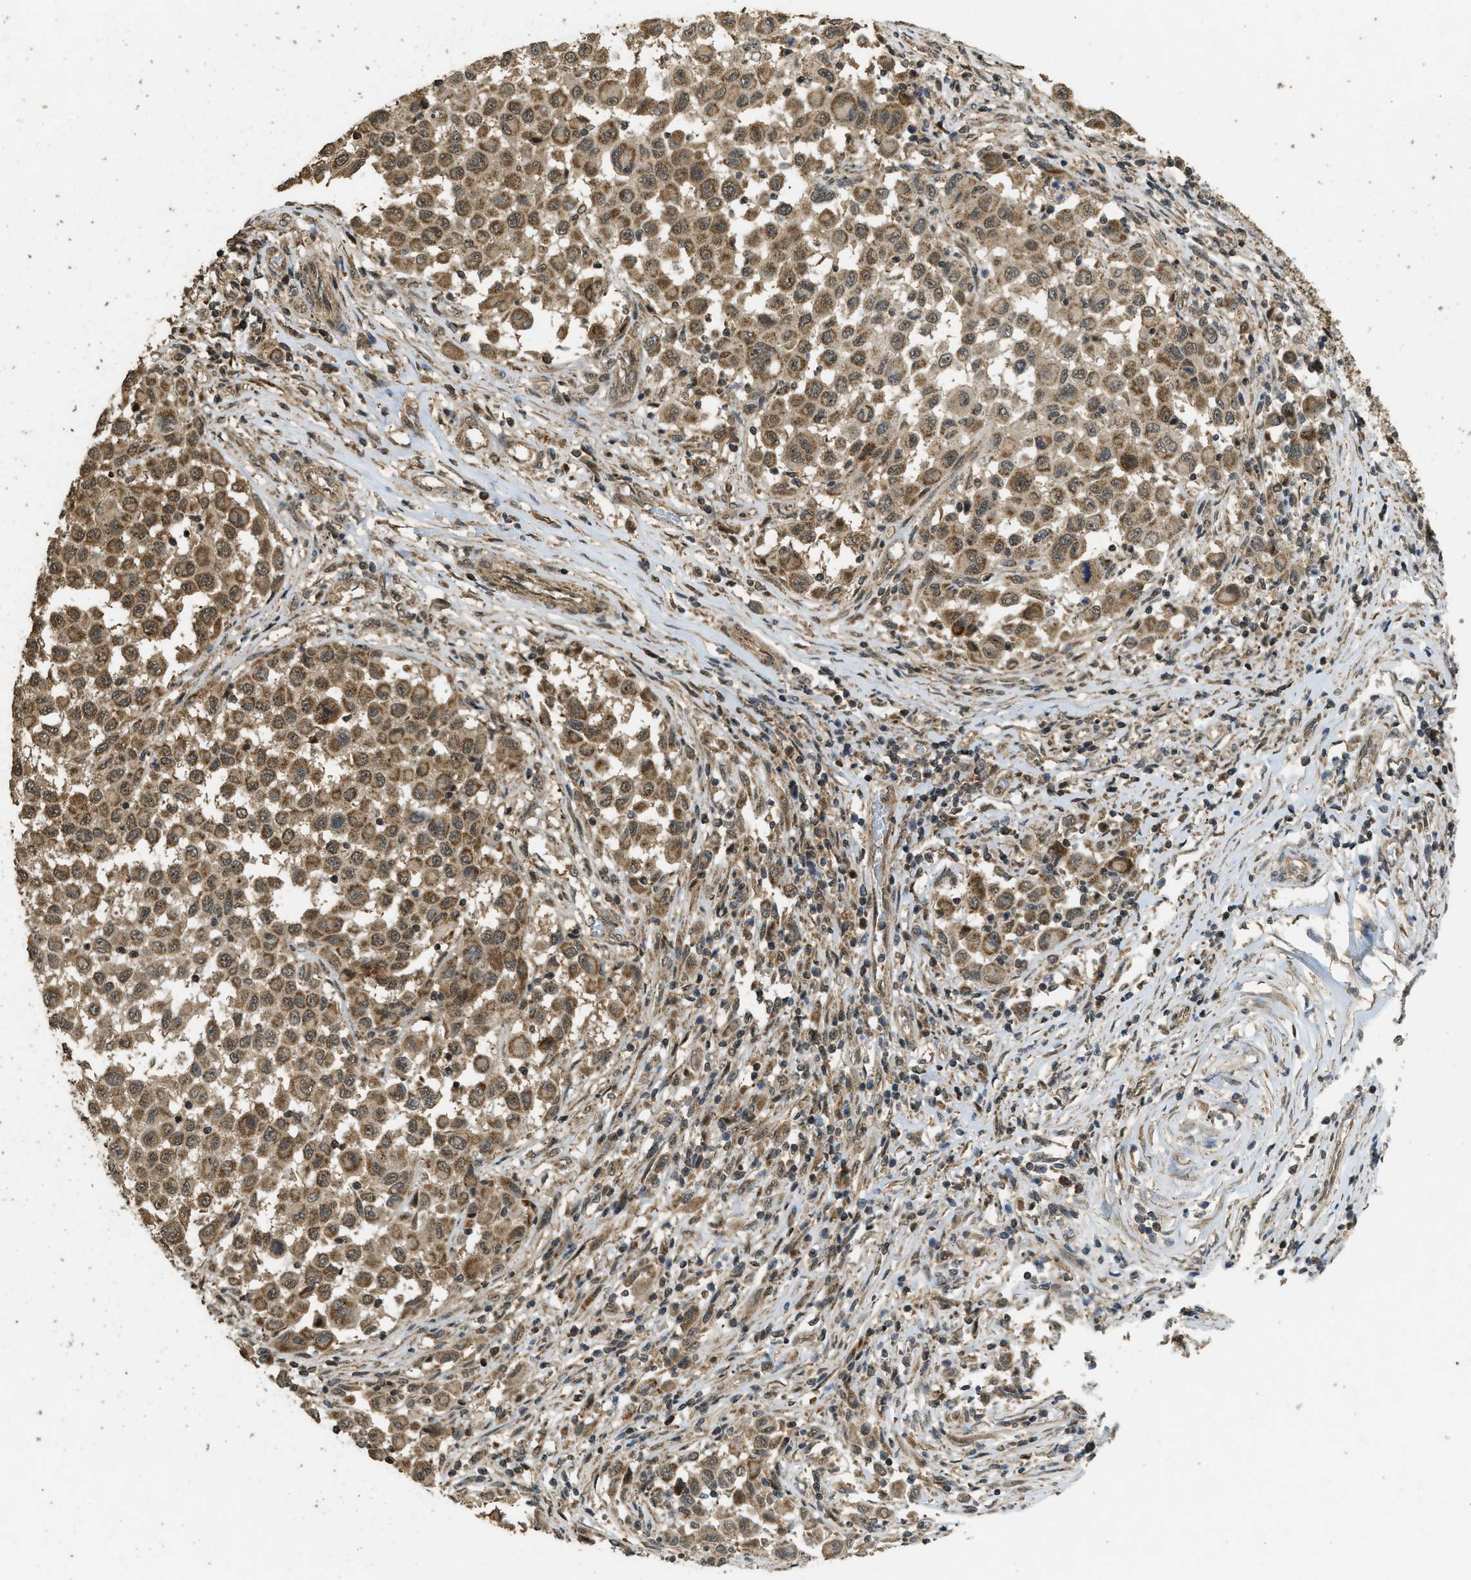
{"staining": {"intensity": "moderate", "quantity": ">75%", "location": "cytoplasmic/membranous"}, "tissue": "melanoma", "cell_type": "Tumor cells", "image_type": "cancer", "snomed": [{"axis": "morphology", "description": "Malignant melanoma, Metastatic site"}, {"axis": "topography", "description": "Lymph node"}], "caption": "A high-resolution histopathology image shows immunohistochemistry (IHC) staining of malignant melanoma (metastatic site), which shows moderate cytoplasmic/membranous expression in approximately >75% of tumor cells. Nuclei are stained in blue.", "gene": "CTPS1", "patient": {"sex": "male", "age": 61}}